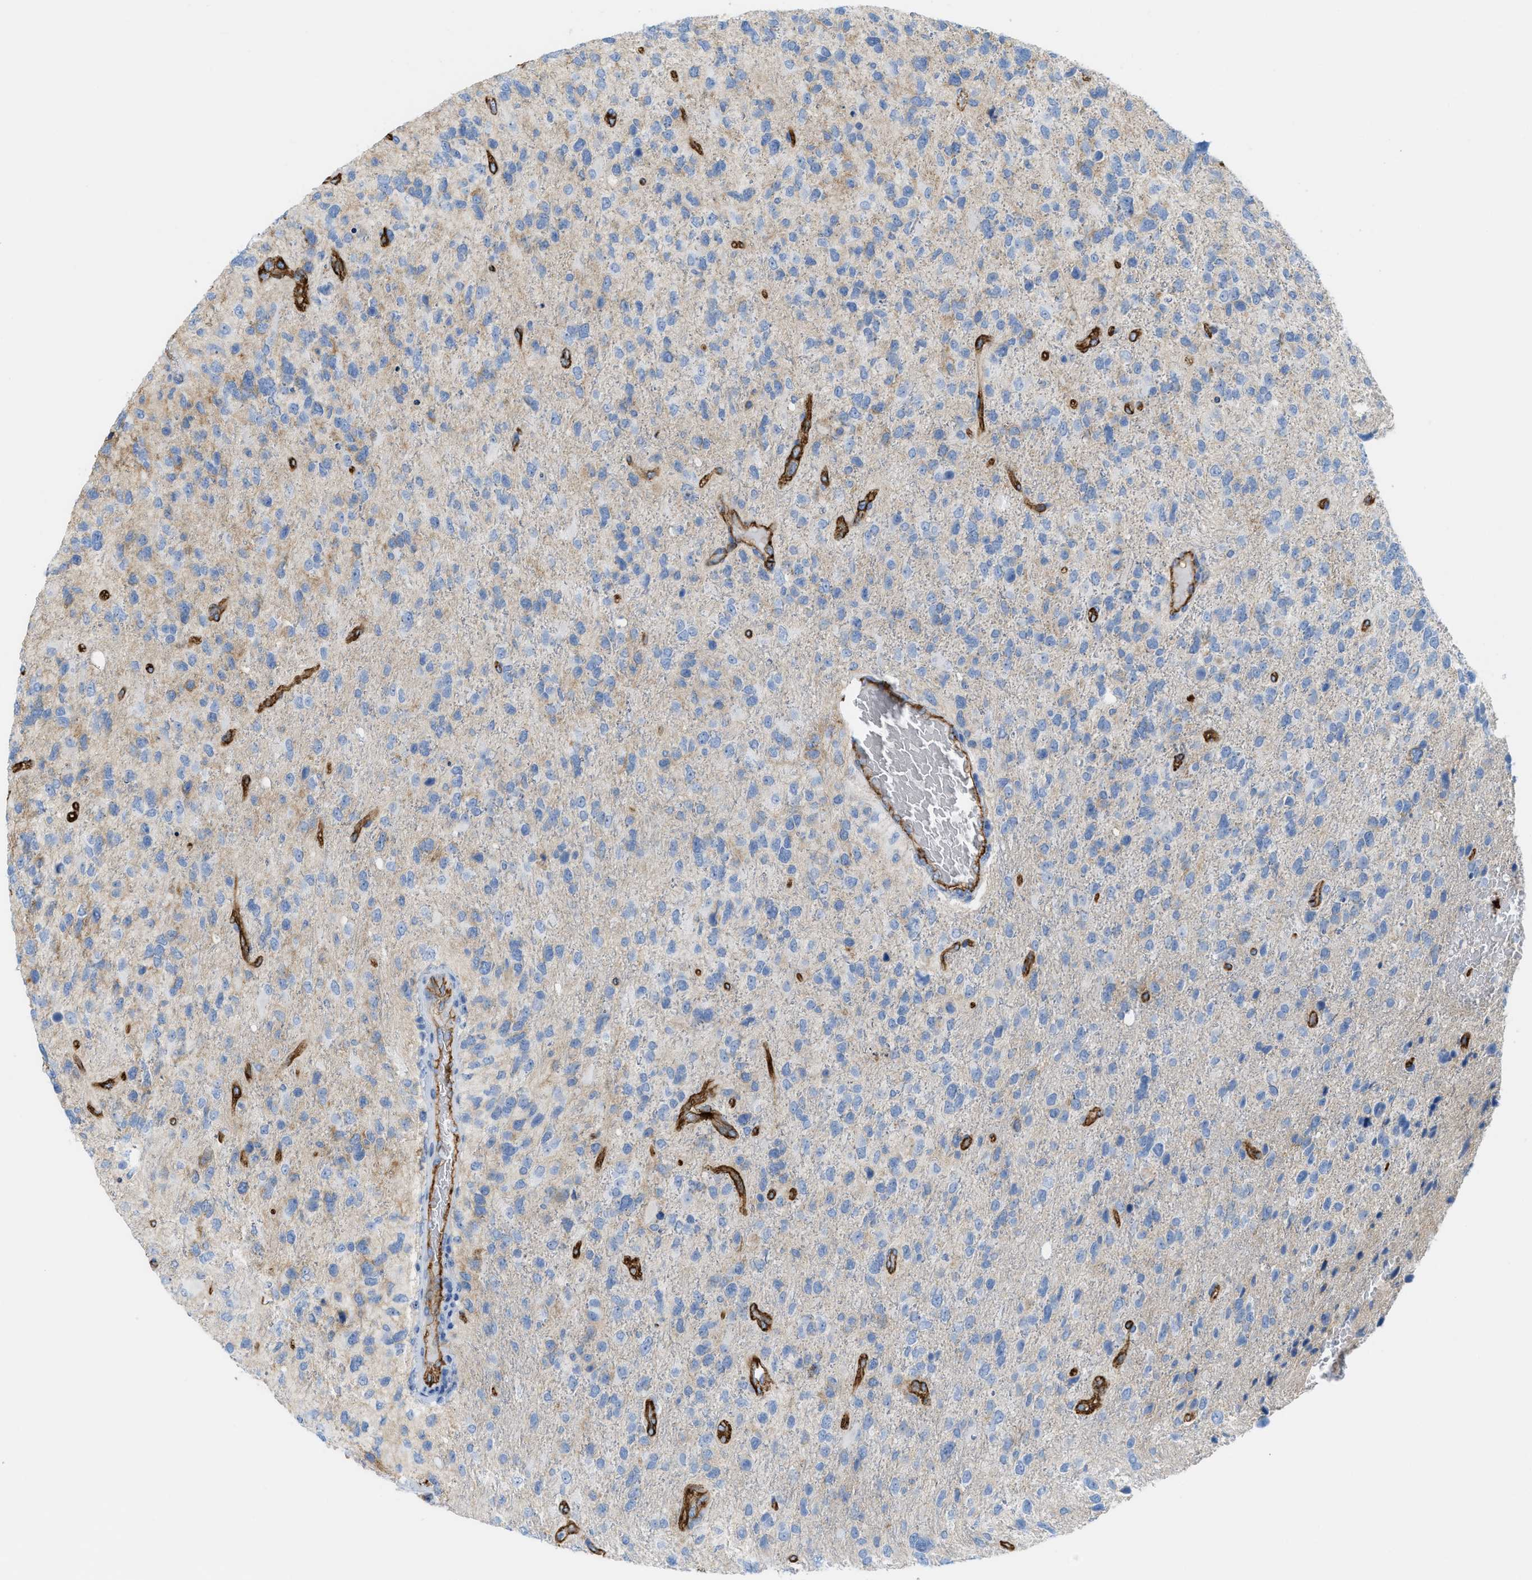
{"staining": {"intensity": "negative", "quantity": "none", "location": "none"}, "tissue": "glioma", "cell_type": "Tumor cells", "image_type": "cancer", "snomed": [{"axis": "morphology", "description": "Glioma, malignant, High grade"}, {"axis": "topography", "description": "Brain"}], "caption": "Immunohistochemical staining of human glioma shows no significant positivity in tumor cells.", "gene": "SLC3A2", "patient": {"sex": "female", "age": 58}}